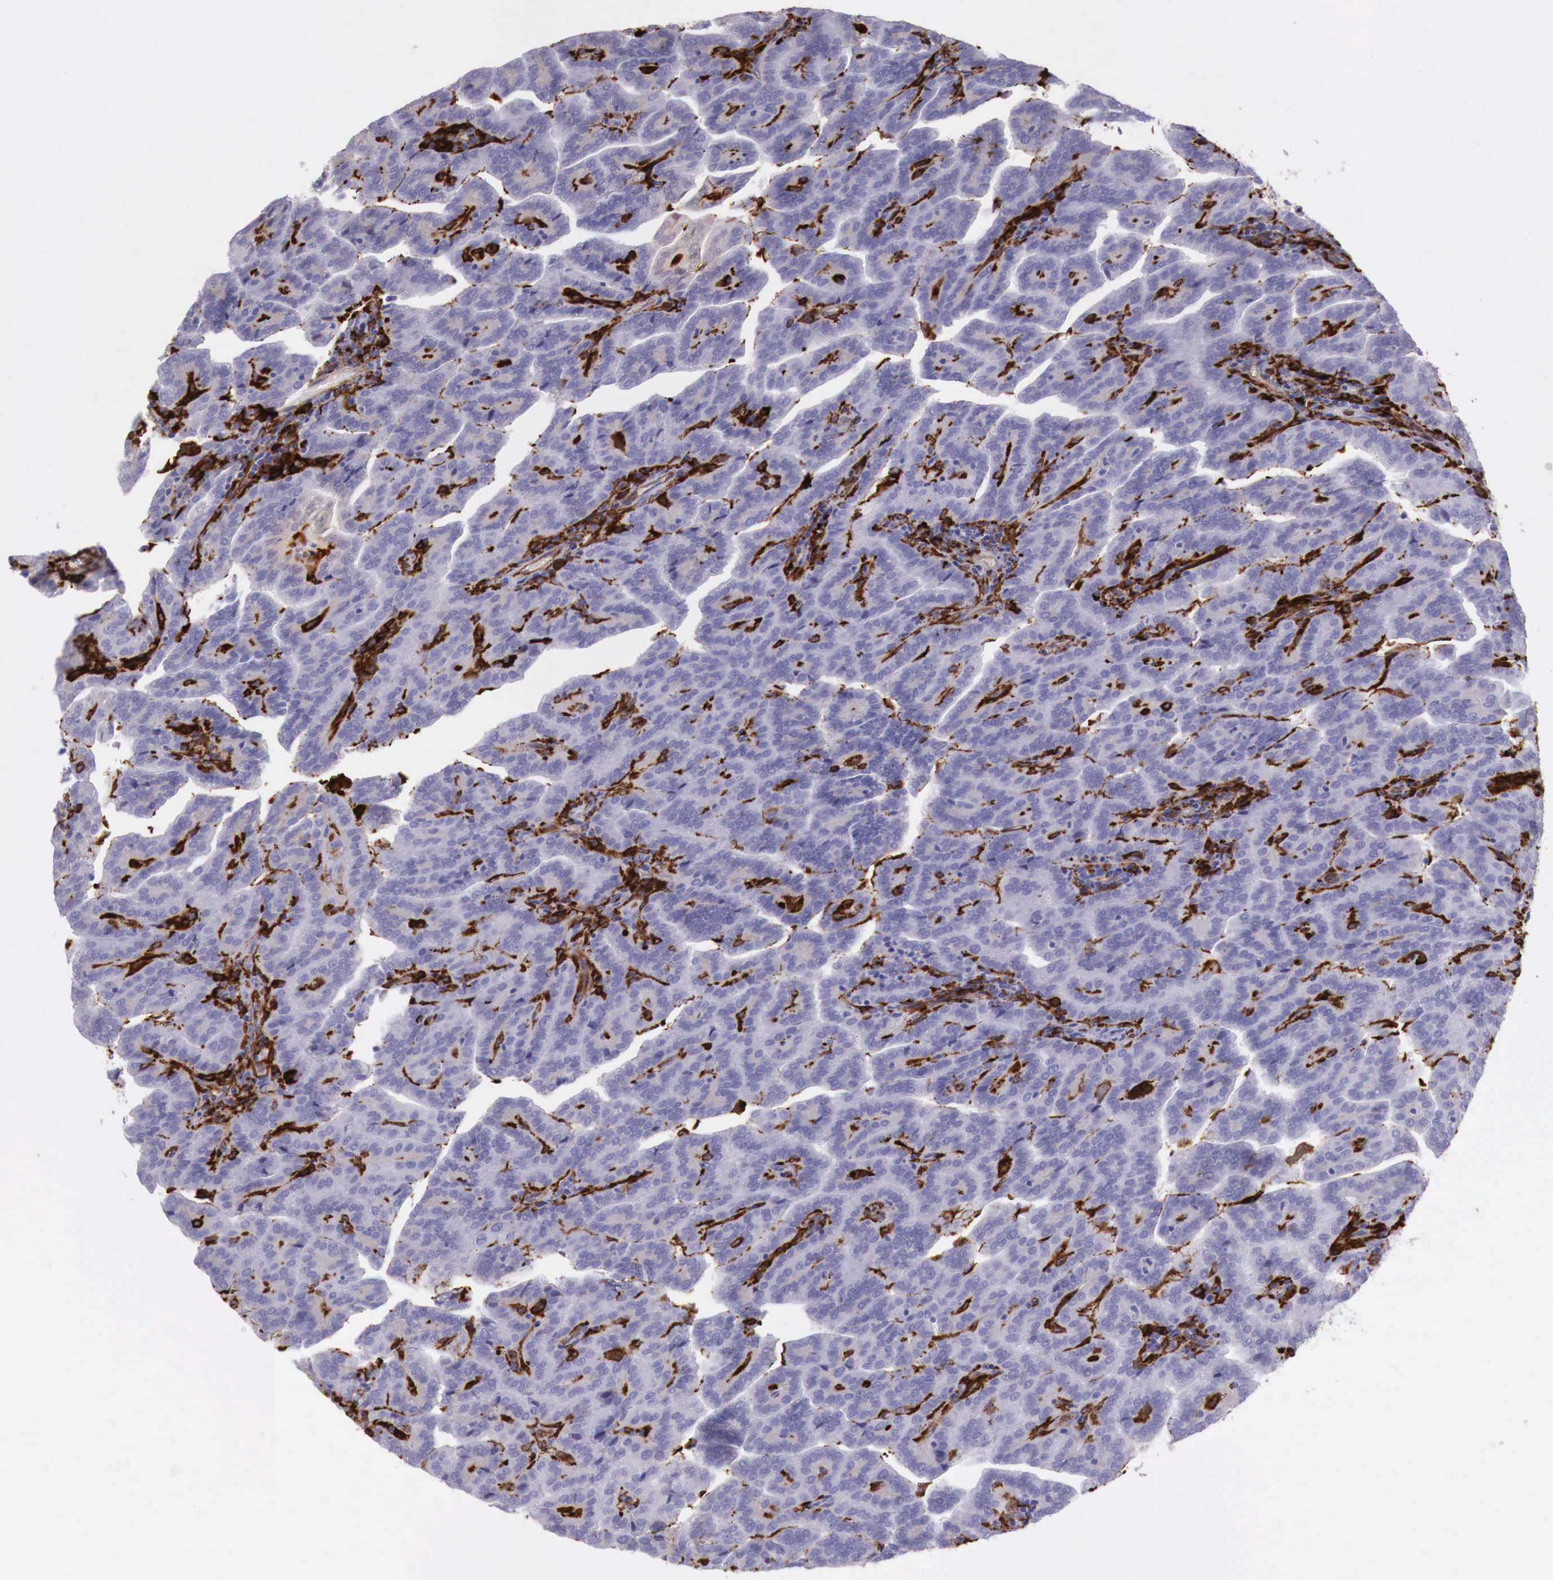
{"staining": {"intensity": "negative", "quantity": "none", "location": "none"}, "tissue": "renal cancer", "cell_type": "Tumor cells", "image_type": "cancer", "snomed": [{"axis": "morphology", "description": "Adenocarcinoma, NOS"}, {"axis": "topography", "description": "Kidney"}], "caption": "Renal adenocarcinoma stained for a protein using immunohistochemistry shows no positivity tumor cells.", "gene": "MSR1", "patient": {"sex": "male", "age": 61}}